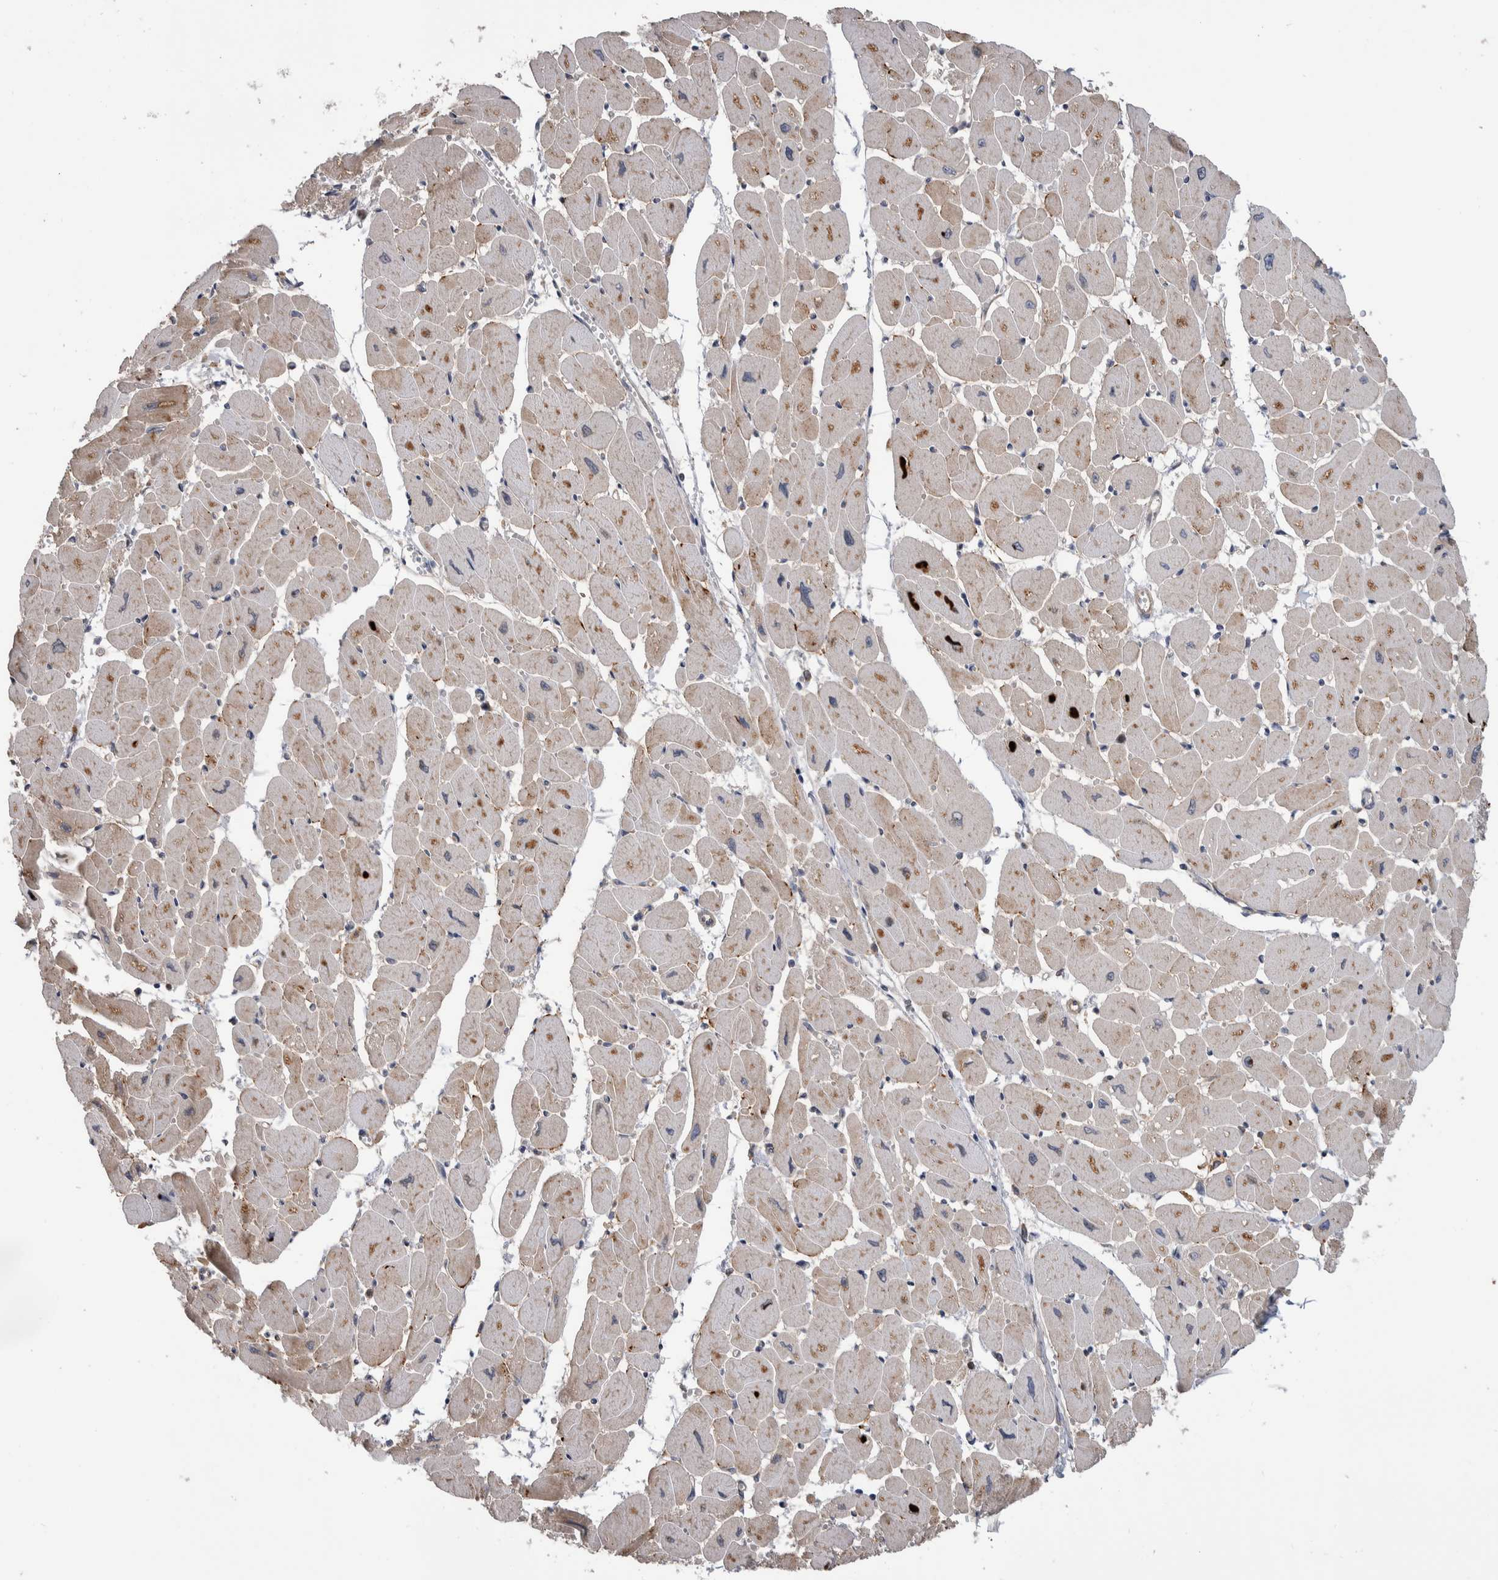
{"staining": {"intensity": "moderate", "quantity": "25%-75%", "location": "cytoplasmic/membranous"}, "tissue": "heart muscle", "cell_type": "Cardiomyocytes", "image_type": "normal", "snomed": [{"axis": "morphology", "description": "Normal tissue, NOS"}, {"axis": "topography", "description": "Heart"}], "caption": "Unremarkable heart muscle was stained to show a protein in brown. There is medium levels of moderate cytoplasmic/membranous expression in approximately 25%-75% of cardiomyocytes.", "gene": "SDCBP", "patient": {"sex": "female", "age": 54}}